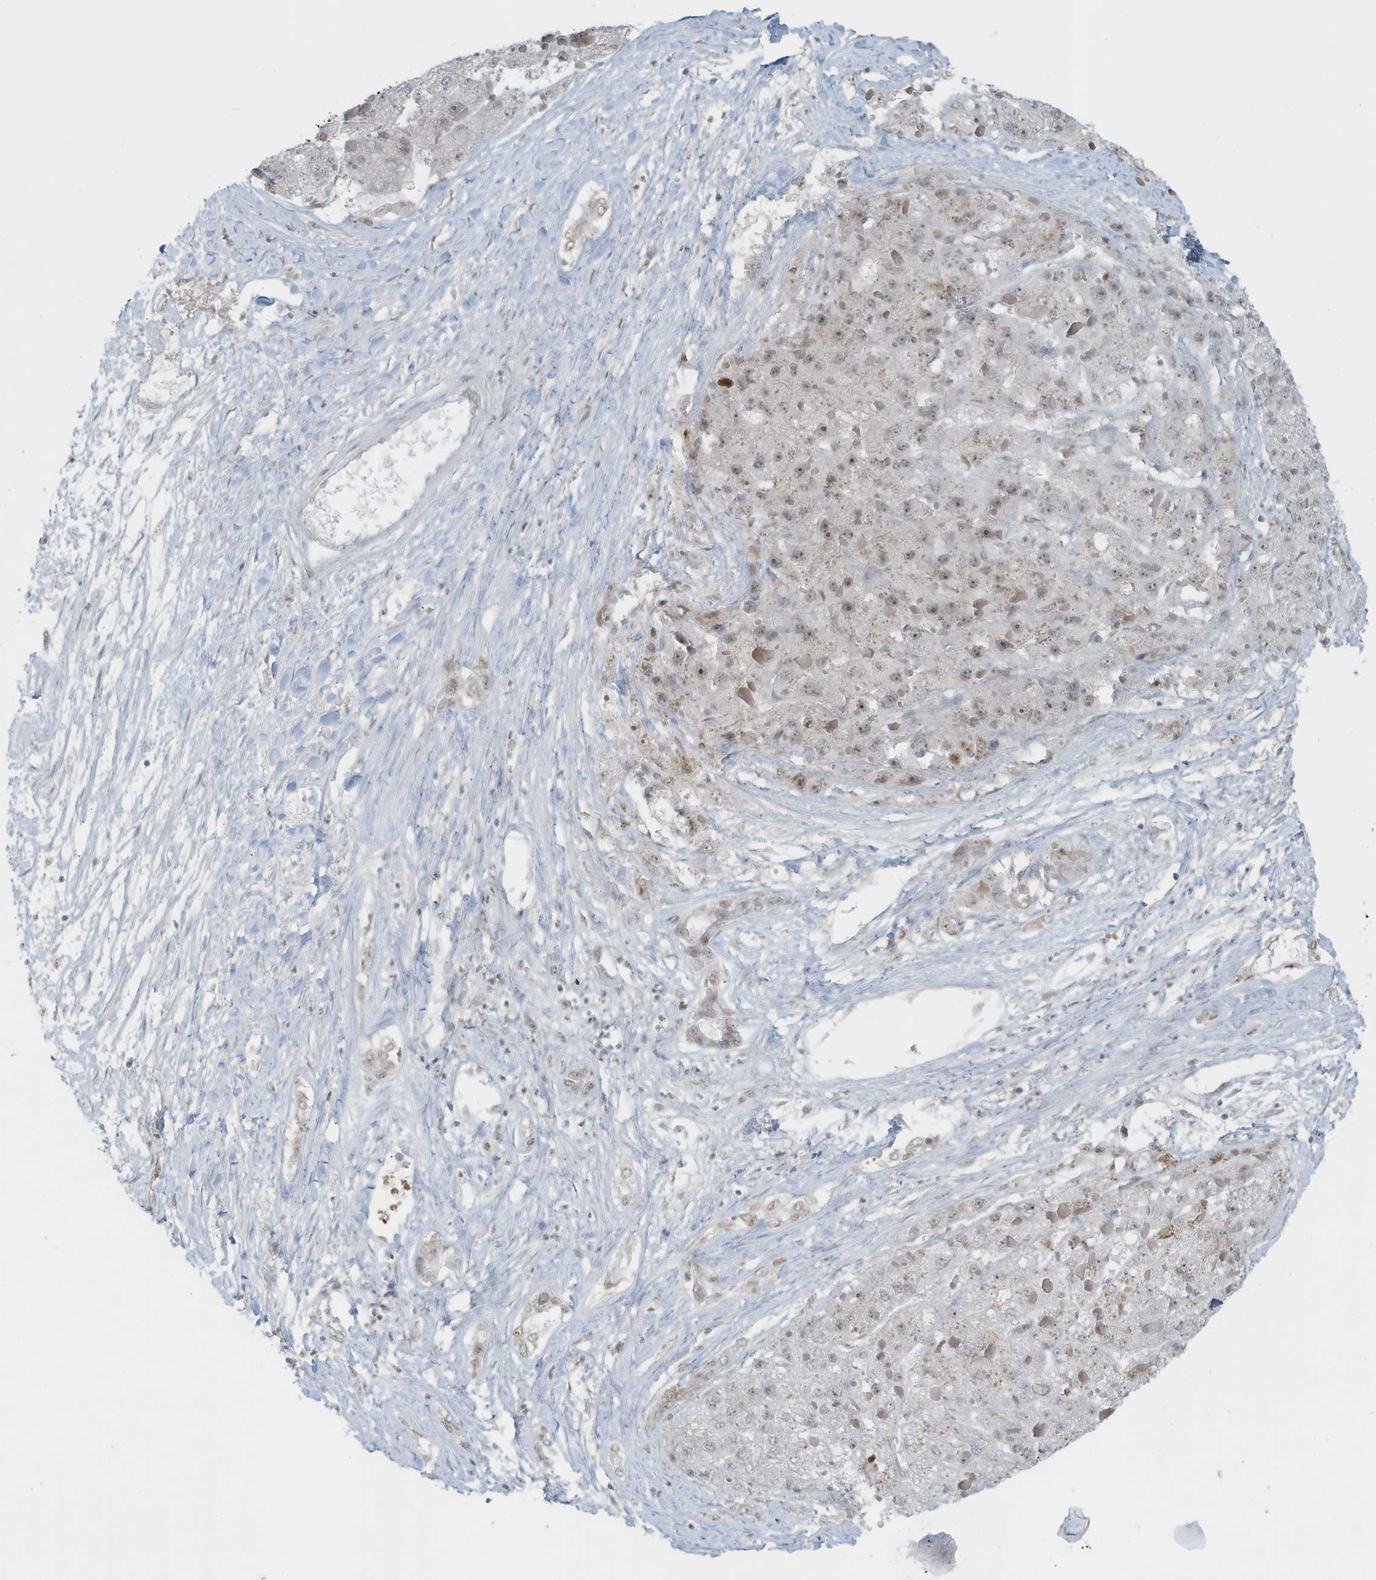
{"staining": {"intensity": "weak", "quantity": "<25%", "location": "nuclear"}, "tissue": "liver cancer", "cell_type": "Tumor cells", "image_type": "cancer", "snomed": [{"axis": "morphology", "description": "Carcinoma, Hepatocellular, NOS"}, {"axis": "topography", "description": "Liver"}], "caption": "There is no significant expression in tumor cells of liver hepatocellular carcinoma. (Brightfield microscopy of DAB IHC at high magnification).", "gene": "WRNIP1", "patient": {"sex": "female", "age": 73}}